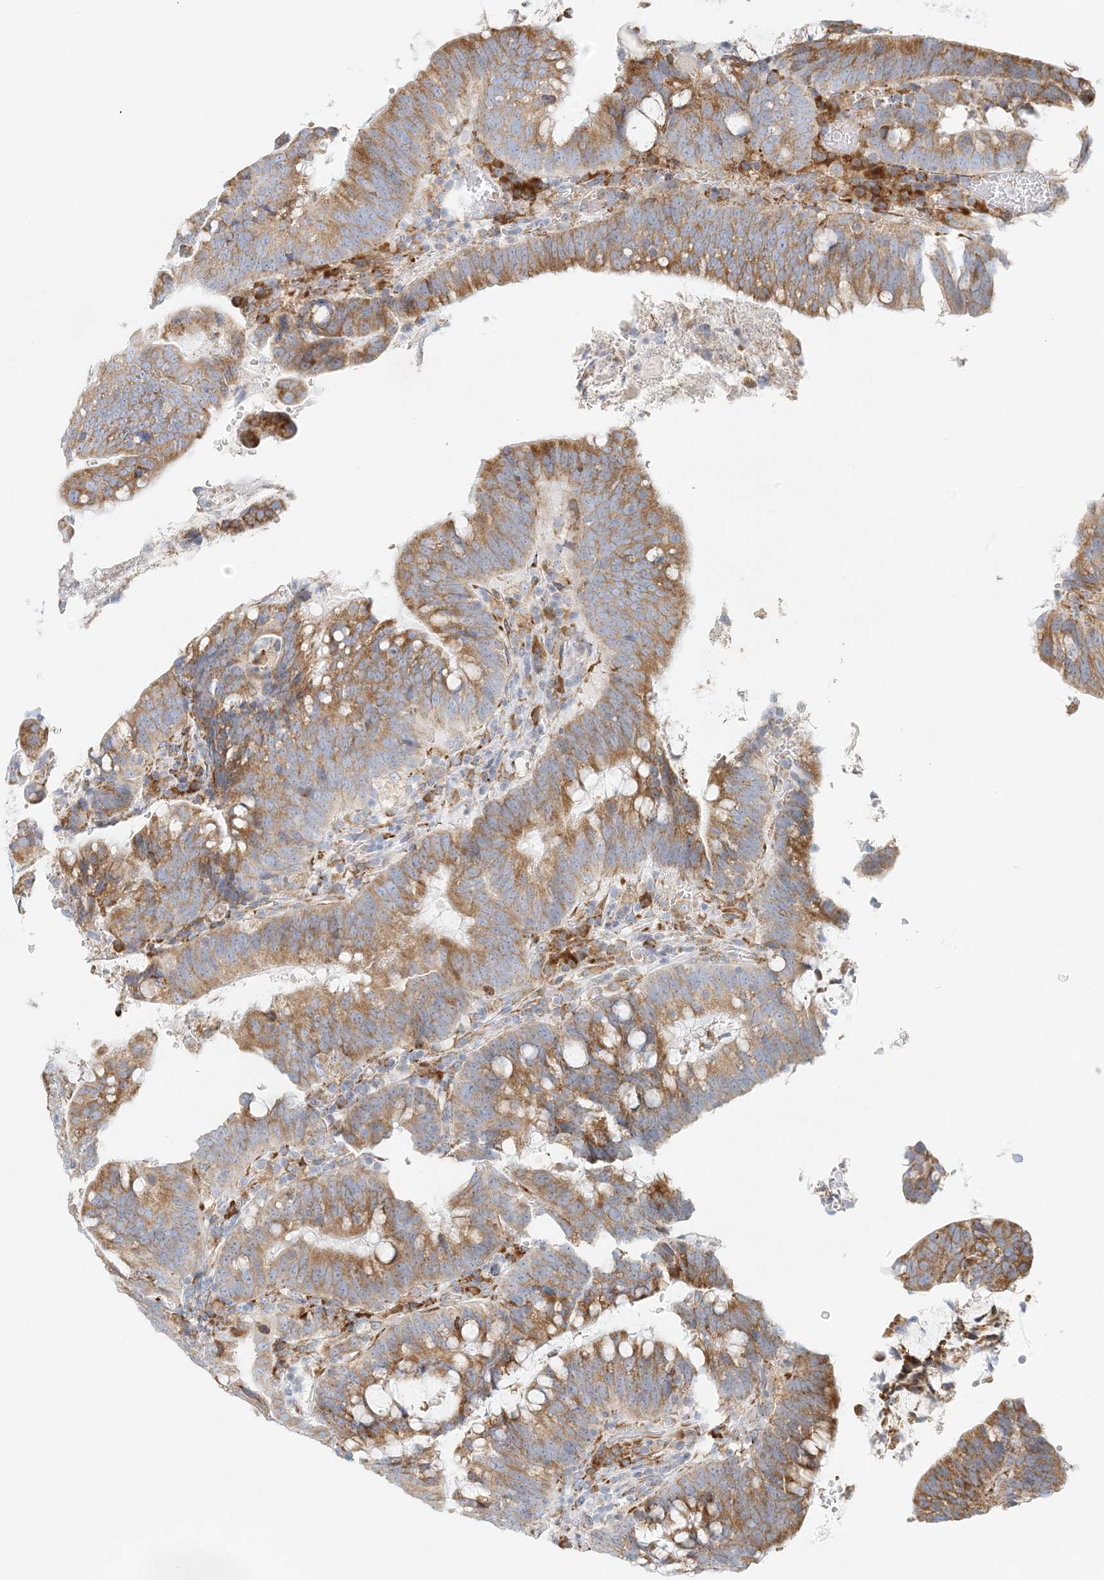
{"staining": {"intensity": "moderate", "quantity": ">75%", "location": "cytoplasmic/membranous"}, "tissue": "colorectal cancer", "cell_type": "Tumor cells", "image_type": "cancer", "snomed": [{"axis": "morphology", "description": "Adenocarcinoma, NOS"}, {"axis": "topography", "description": "Colon"}], "caption": "A photomicrograph of human adenocarcinoma (colorectal) stained for a protein reveals moderate cytoplasmic/membranous brown staining in tumor cells.", "gene": "STK11IP", "patient": {"sex": "female", "age": 66}}